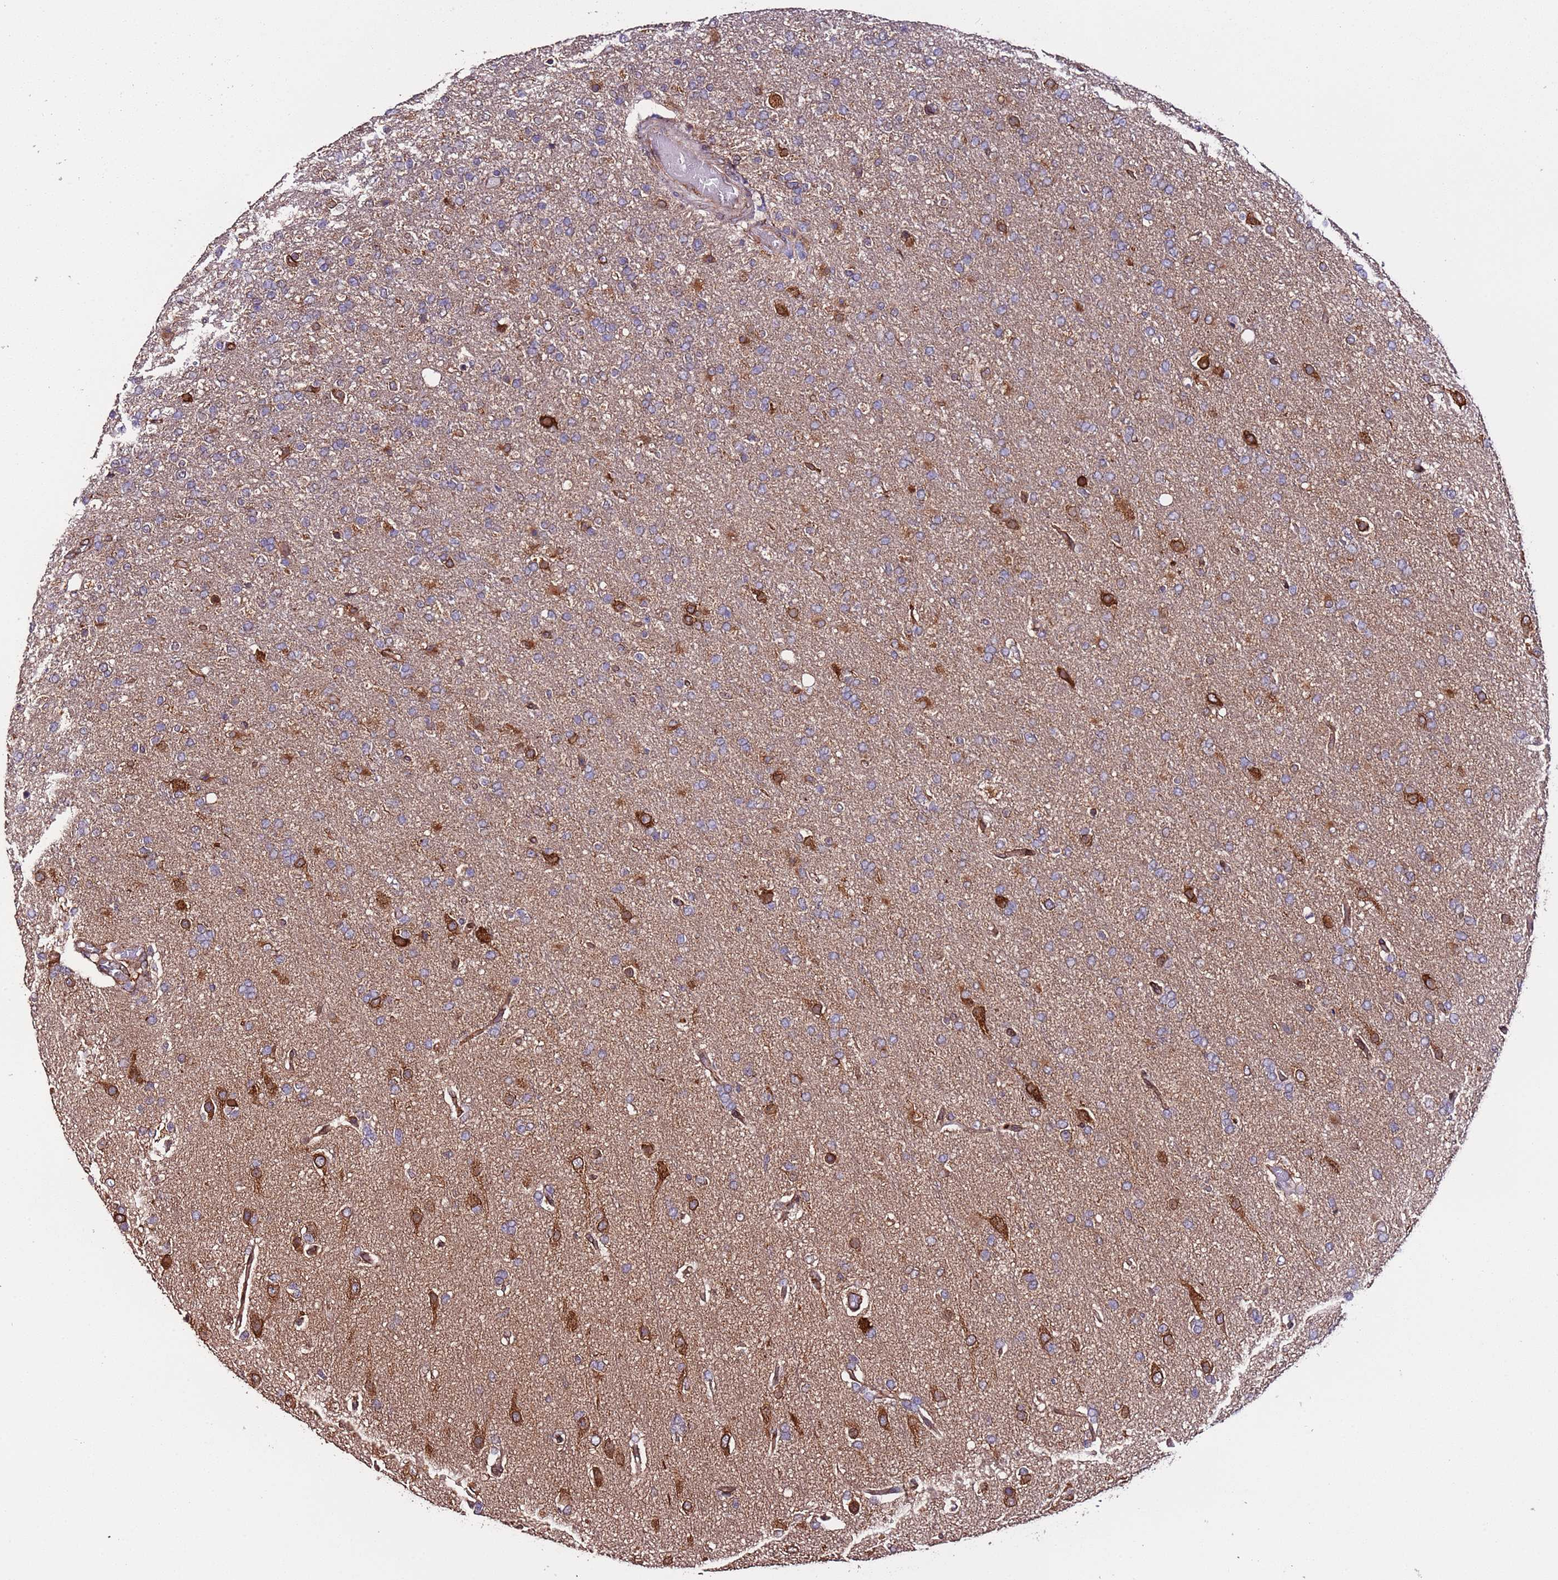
{"staining": {"intensity": "strong", "quantity": "<25%", "location": "cytoplasmic/membranous"}, "tissue": "glioma", "cell_type": "Tumor cells", "image_type": "cancer", "snomed": [{"axis": "morphology", "description": "Glioma, malignant, High grade"}, {"axis": "topography", "description": "Brain"}], "caption": "Malignant glioma (high-grade) tissue reveals strong cytoplasmic/membranous expression in approximately <25% of tumor cells", "gene": "SLC41A3", "patient": {"sex": "female", "age": 74}}